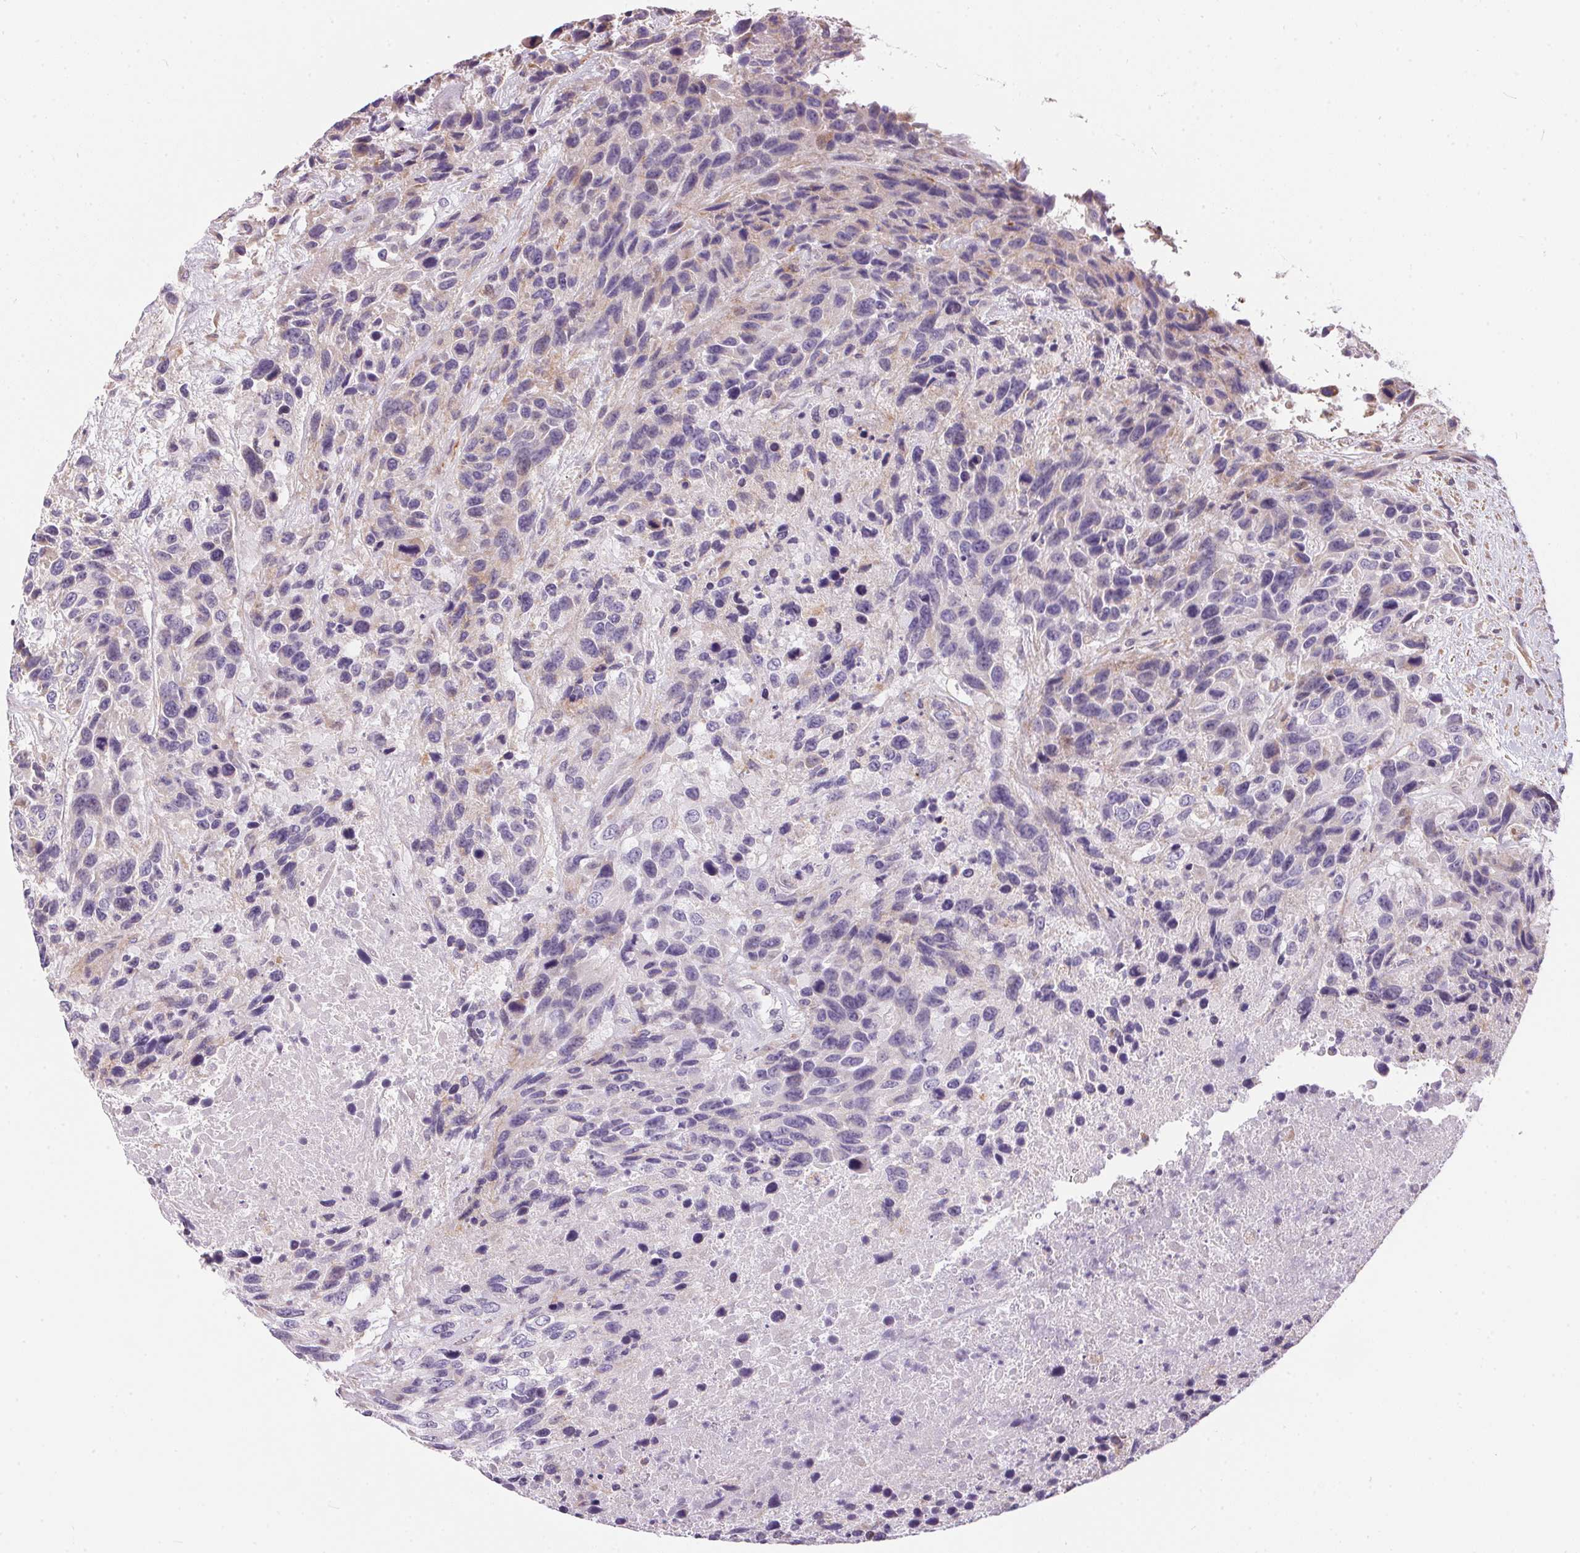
{"staining": {"intensity": "negative", "quantity": "none", "location": "none"}, "tissue": "urothelial cancer", "cell_type": "Tumor cells", "image_type": "cancer", "snomed": [{"axis": "morphology", "description": "Urothelial carcinoma, High grade"}, {"axis": "topography", "description": "Urinary bladder"}], "caption": "The photomicrograph reveals no staining of tumor cells in urothelial cancer.", "gene": "UNC13B", "patient": {"sex": "female", "age": 70}}